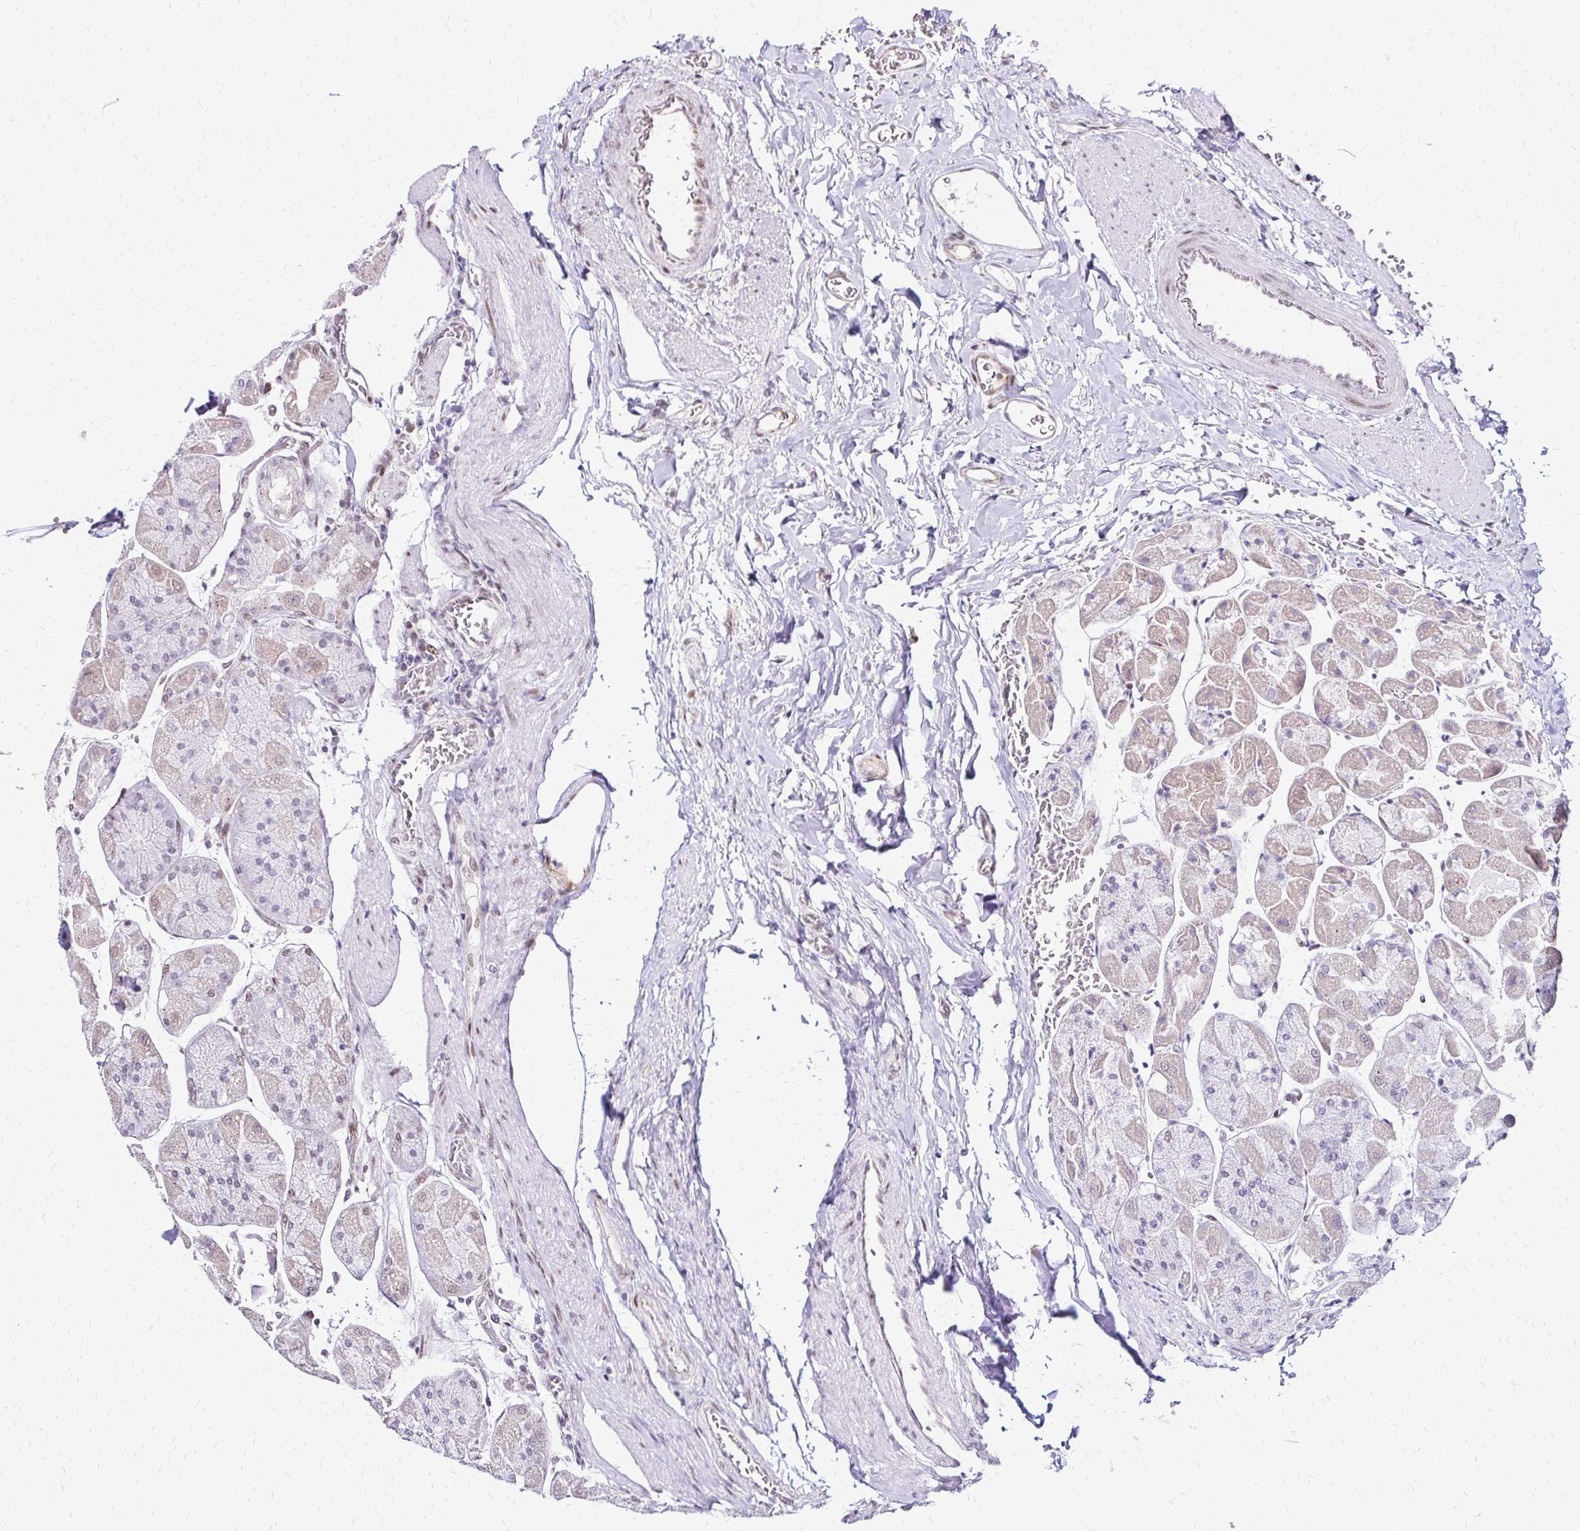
{"staining": {"intensity": "weak", "quantity": "25%-75%", "location": "cytoplasmic/membranous,nuclear"}, "tissue": "stomach", "cell_type": "Glandular cells", "image_type": "normal", "snomed": [{"axis": "morphology", "description": "Normal tissue, NOS"}, {"axis": "topography", "description": "Stomach"}], "caption": "High-magnification brightfield microscopy of unremarkable stomach stained with DAB (brown) and counterstained with hematoxylin (blue). glandular cells exhibit weak cytoplasmic/membranous,nuclear staining is seen in approximately25%-75% of cells. (DAB (3,3'-diaminobenzidine) IHC, brown staining for protein, blue staining for nuclei).", "gene": "TOB1", "patient": {"sex": "female", "age": 61}}